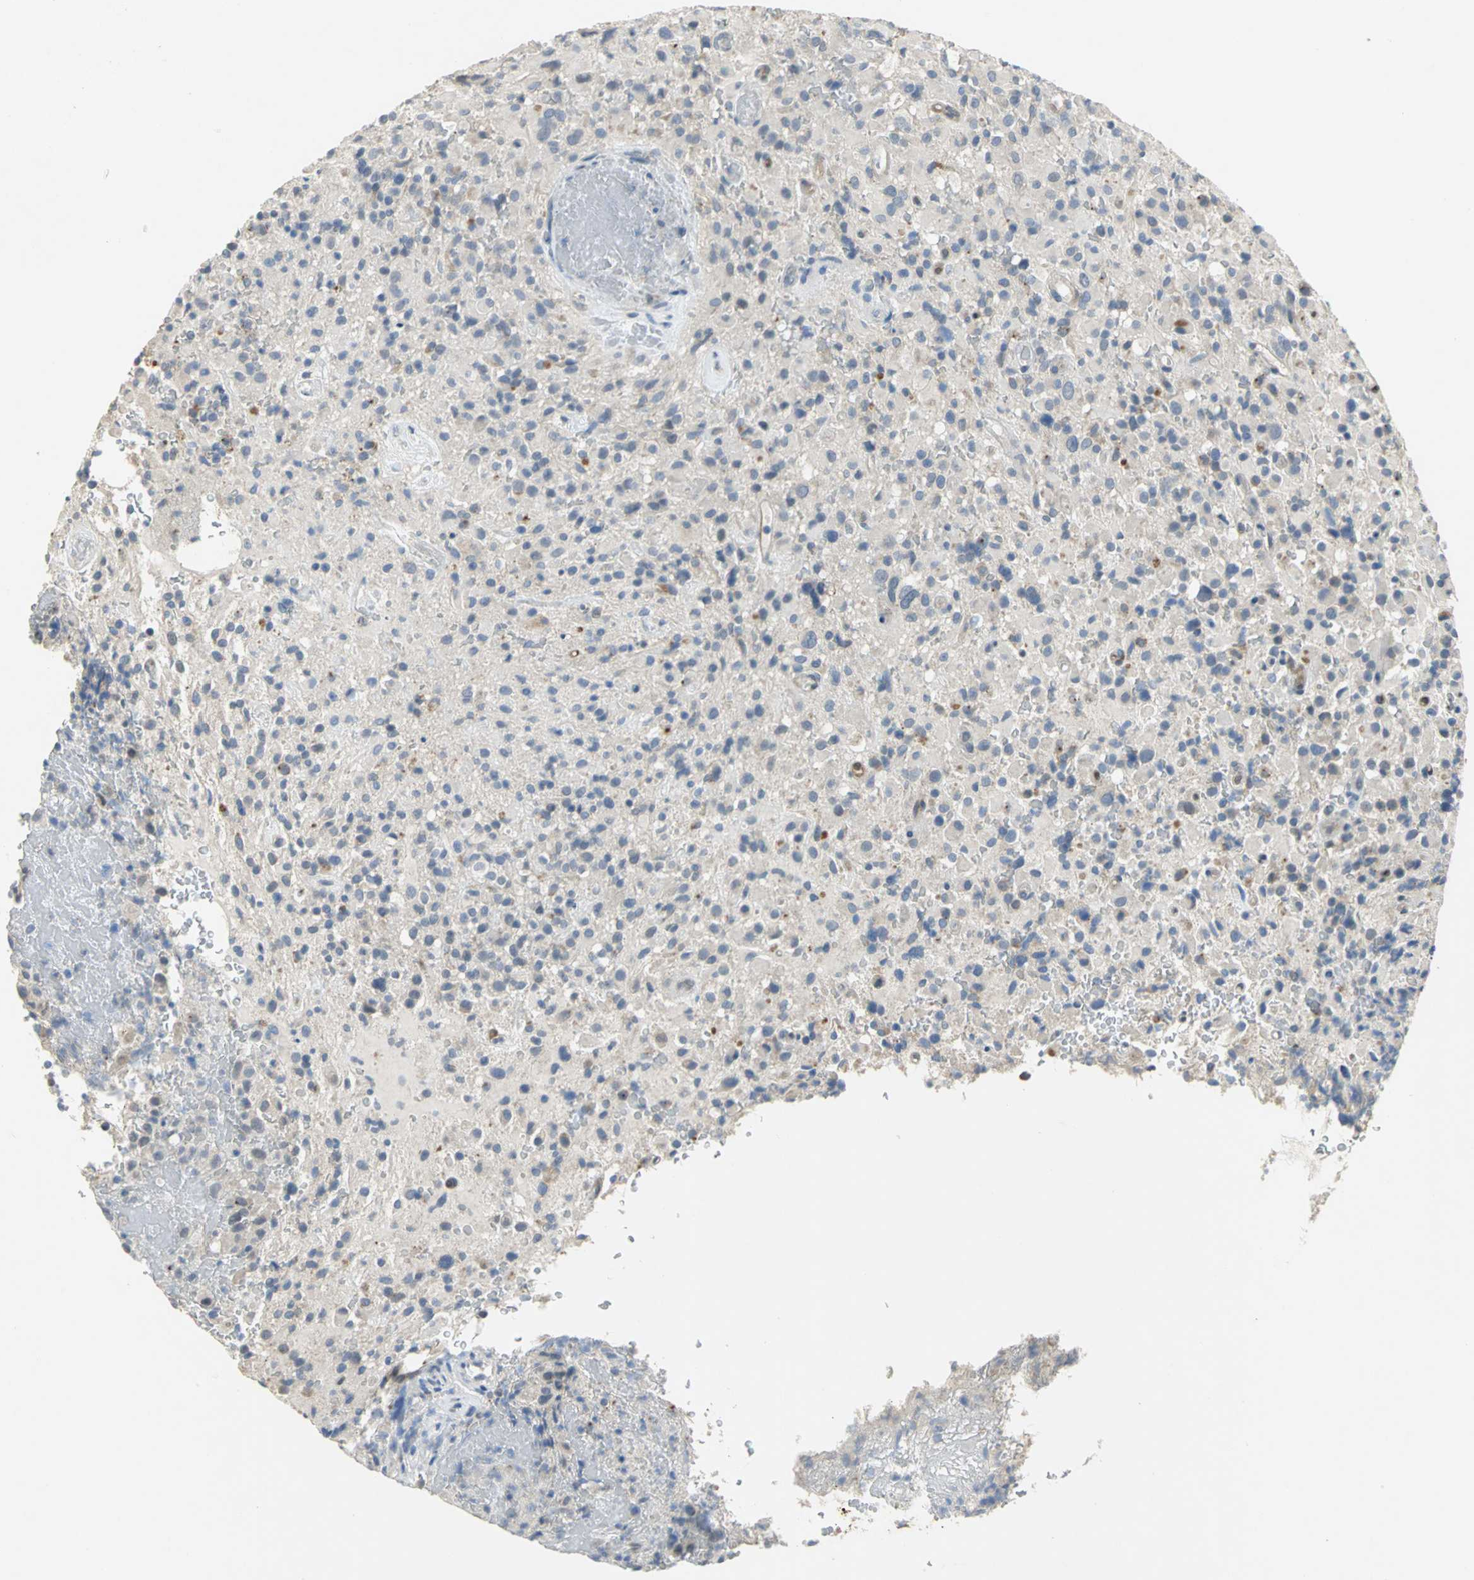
{"staining": {"intensity": "weak", "quantity": "<25%", "location": "cytoplasmic/membranous"}, "tissue": "glioma", "cell_type": "Tumor cells", "image_type": "cancer", "snomed": [{"axis": "morphology", "description": "Glioma, malignant, High grade"}, {"axis": "topography", "description": "Brain"}], "caption": "High power microscopy image of an IHC histopathology image of high-grade glioma (malignant), revealing no significant staining in tumor cells.", "gene": "IL17RB", "patient": {"sex": "male", "age": 71}}